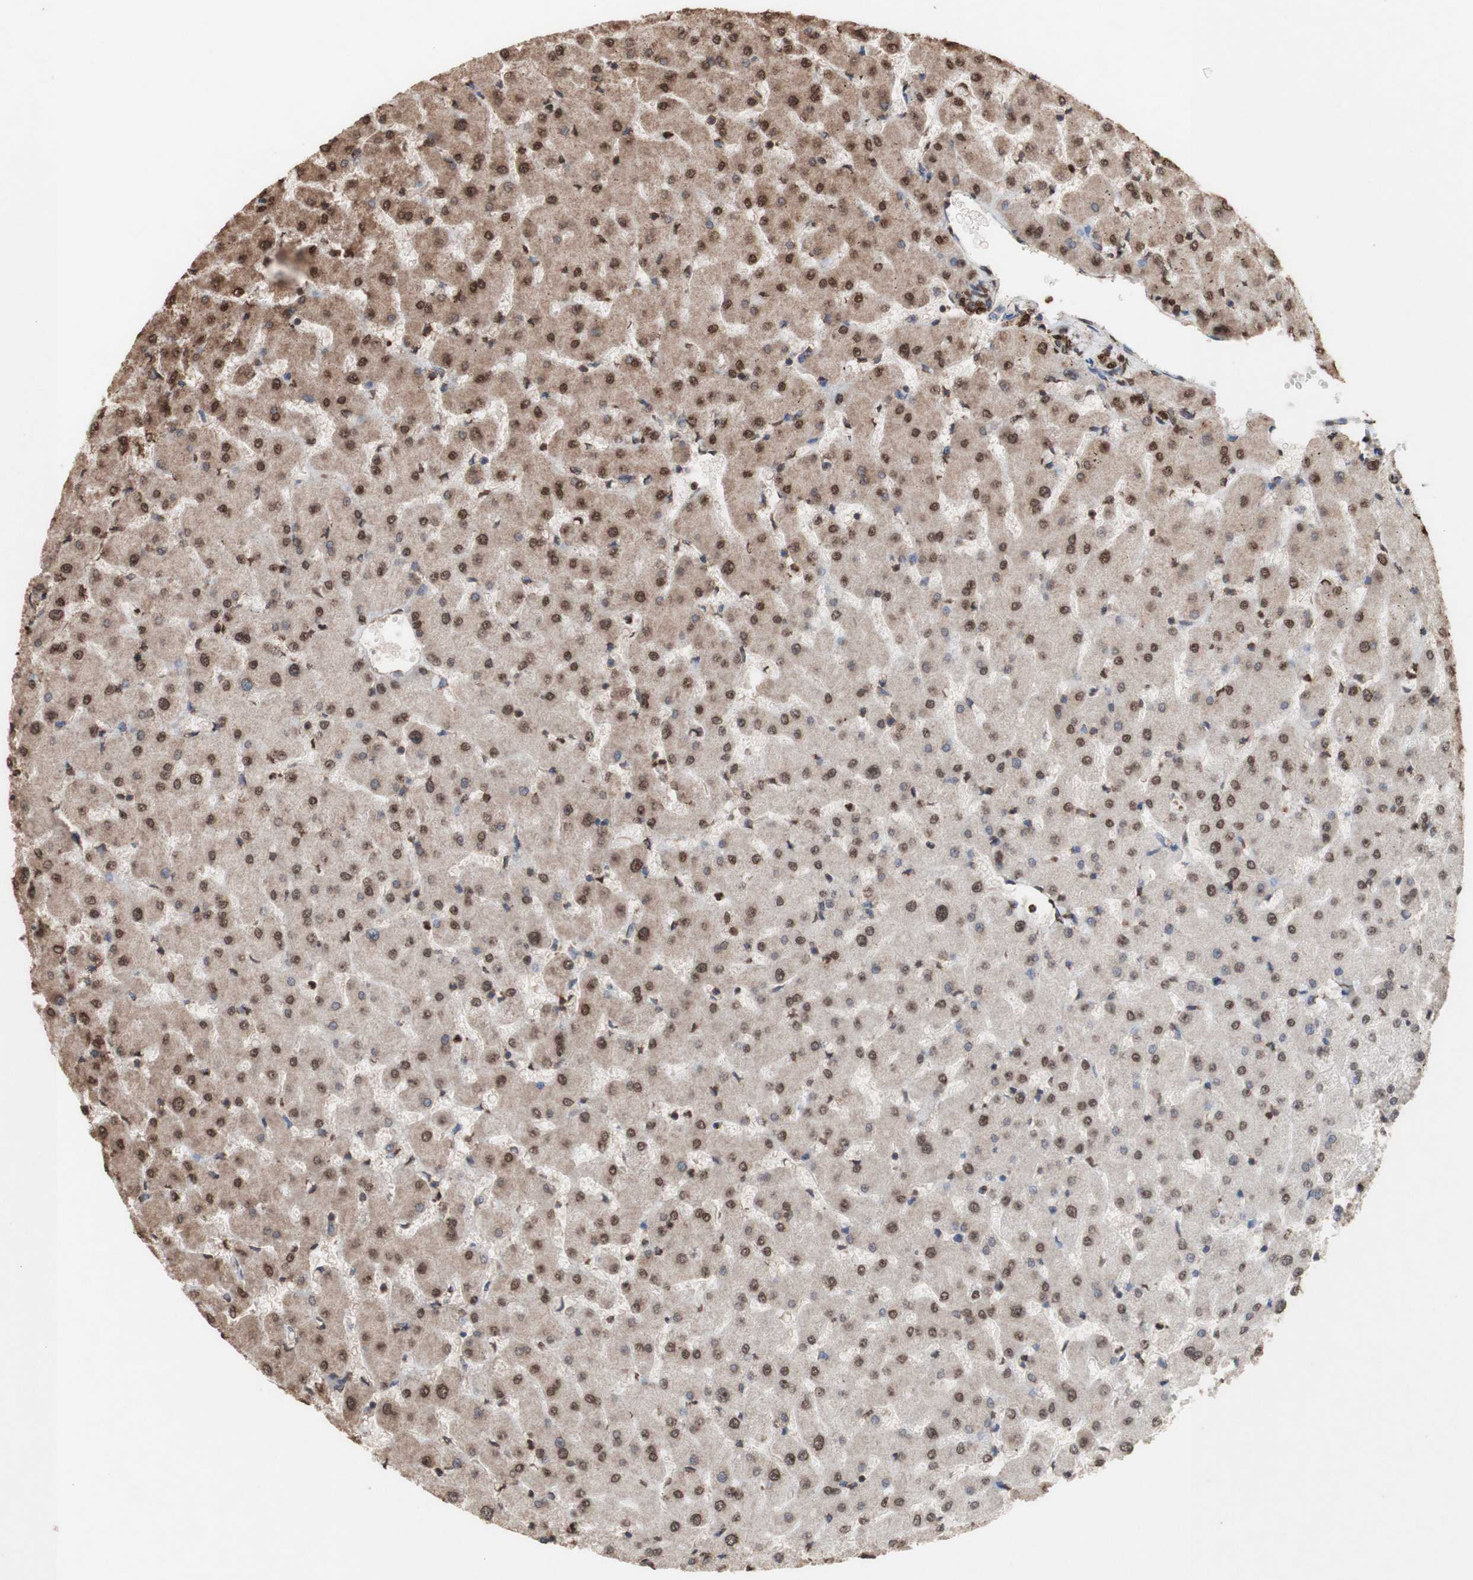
{"staining": {"intensity": "weak", "quantity": ">75%", "location": "cytoplasmic/membranous,nuclear"}, "tissue": "liver", "cell_type": "Cholangiocytes", "image_type": "normal", "snomed": [{"axis": "morphology", "description": "Normal tissue, NOS"}, {"axis": "topography", "description": "Liver"}], "caption": "Immunohistochemistry micrograph of benign human liver stained for a protein (brown), which shows low levels of weak cytoplasmic/membranous,nuclear staining in approximately >75% of cholangiocytes.", "gene": "PIDD1", "patient": {"sex": "female", "age": 63}}